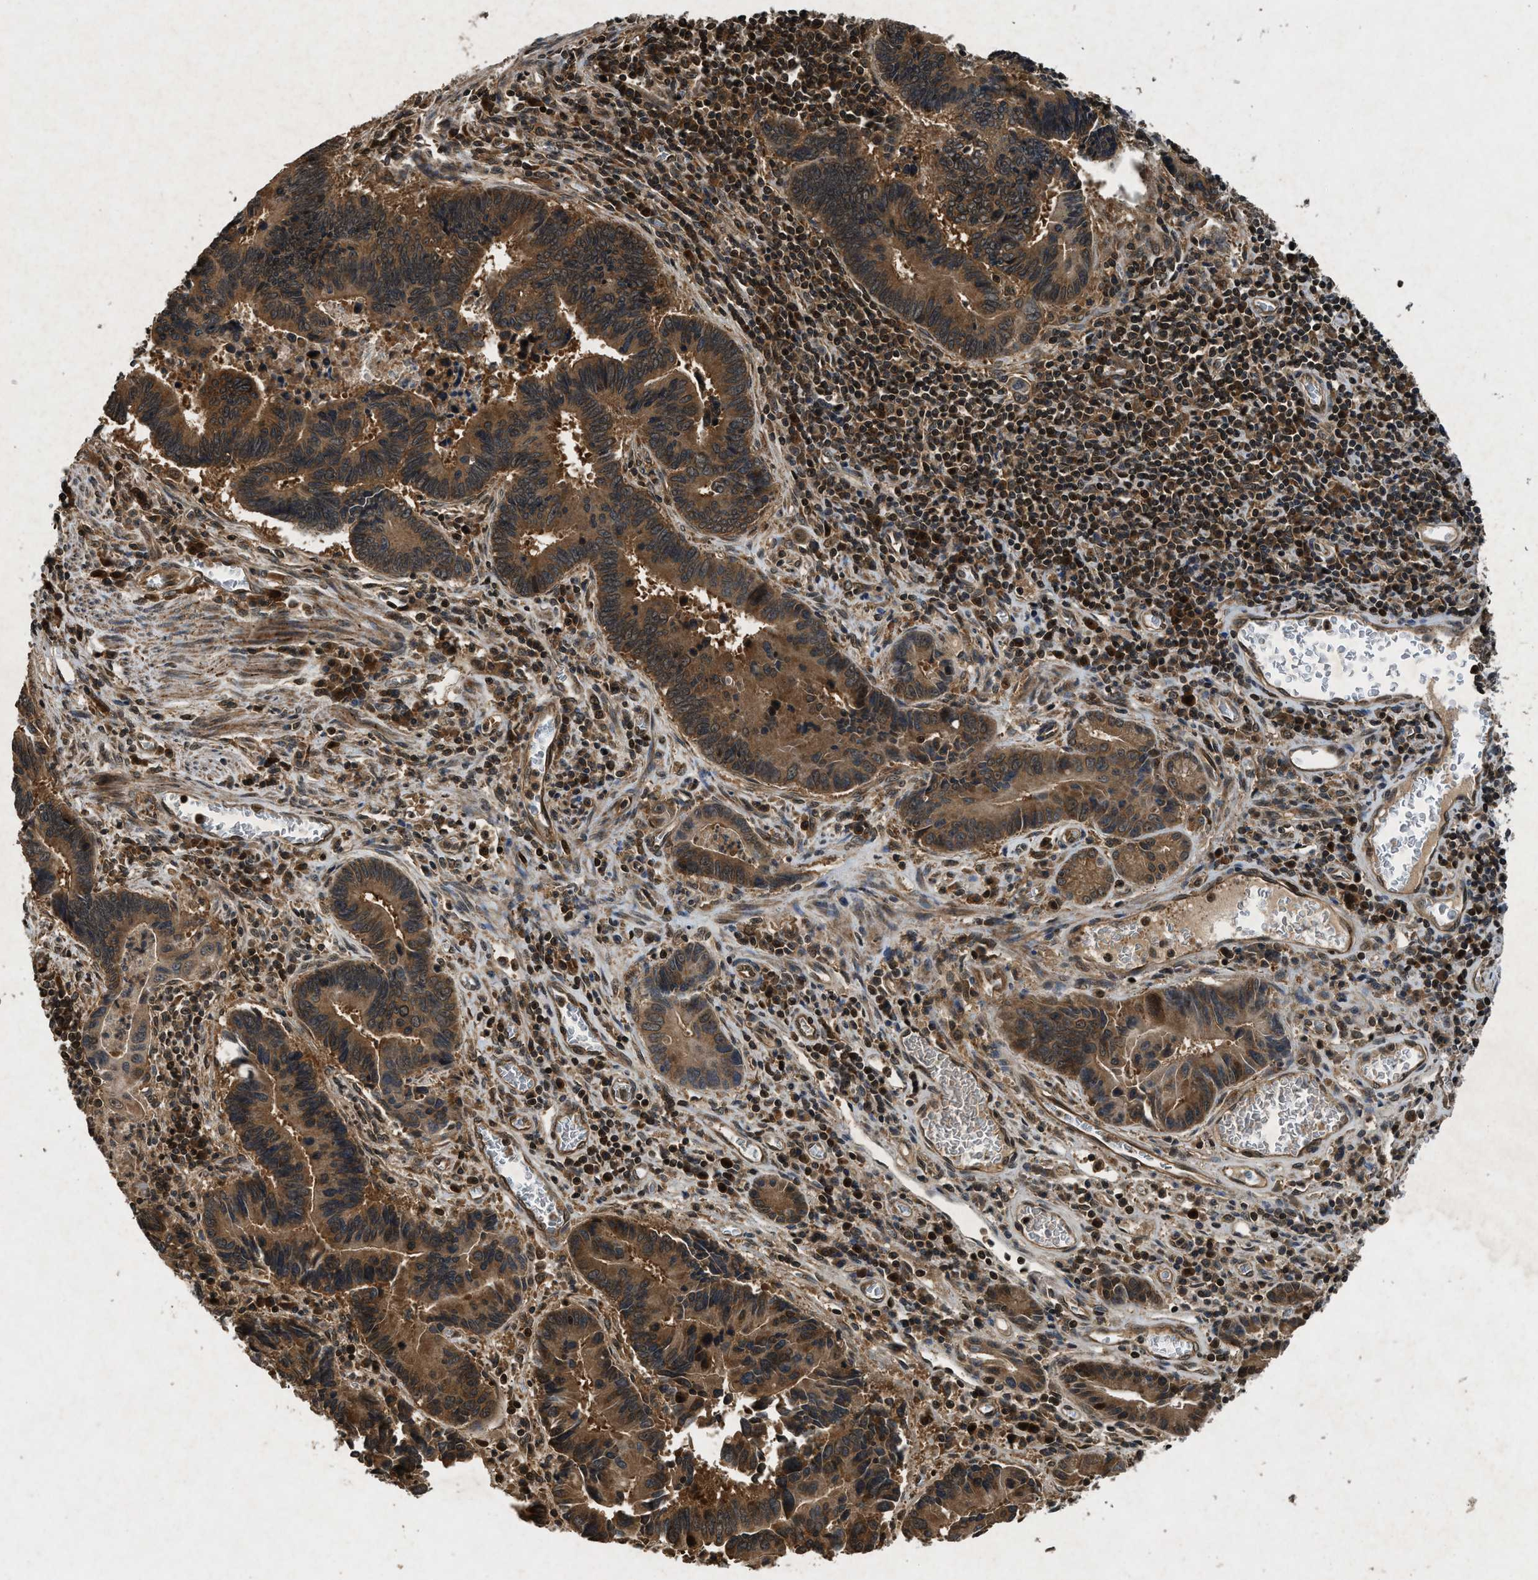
{"staining": {"intensity": "moderate", "quantity": ">75%", "location": "cytoplasmic/membranous"}, "tissue": "pancreatic cancer", "cell_type": "Tumor cells", "image_type": "cancer", "snomed": [{"axis": "morphology", "description": "Adenocarcinoma, NOS"}, {"axis": "topography", "description": "Pancreas"}], "caption": "IHC (DAB) staining of human pancreatic cancer shows moderate cytoplasmic/membranous protein staining in about >75% of tumor cells. (DAB (3,3'-diaminobenzidine) IHC with brightfield microscopy, high magnification).", "gene": "RPS6KB1", "patient": {"sex": "female", "age": 77}}